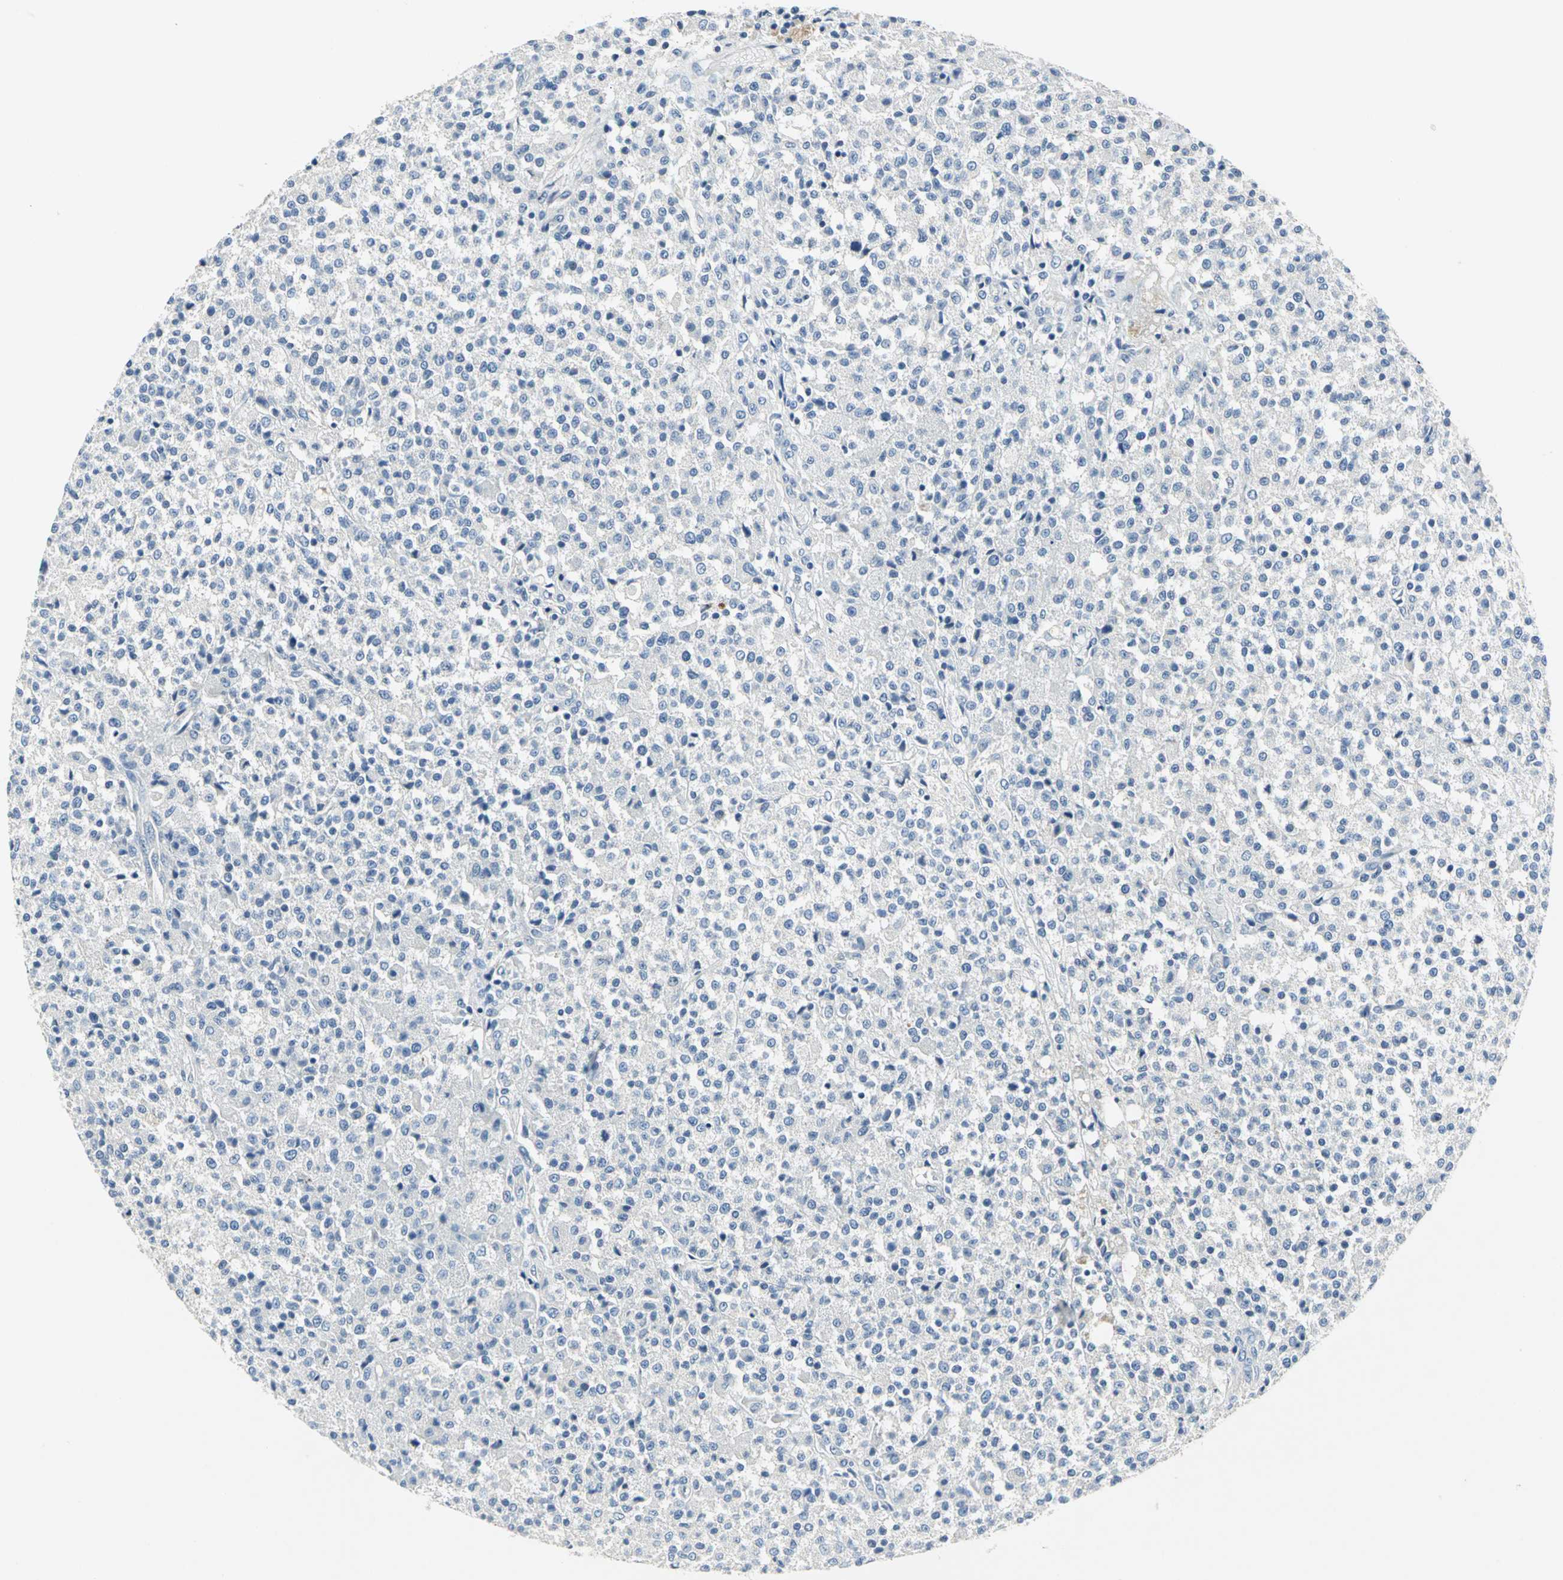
{"staining": {"intensity": "negative", "quantity": "none", "location": "none"}, "tissue": "testis cancer", "cell_type": "Tumor cells", "image_type": "cancer", "snomed": [{"axis": "morphology", "description": "Seminoma, NOS"}, {"axis": "topography", "description": "Testis"}], "caption": "DAB (3,3'-diaminobenzidine) immunohistochemical staining of human testis cancer (seminoma) demonstrates no significant expression in tumor cells.", "gene": "RIPOR1", "patient": {"sex": "male", "age": 59}}